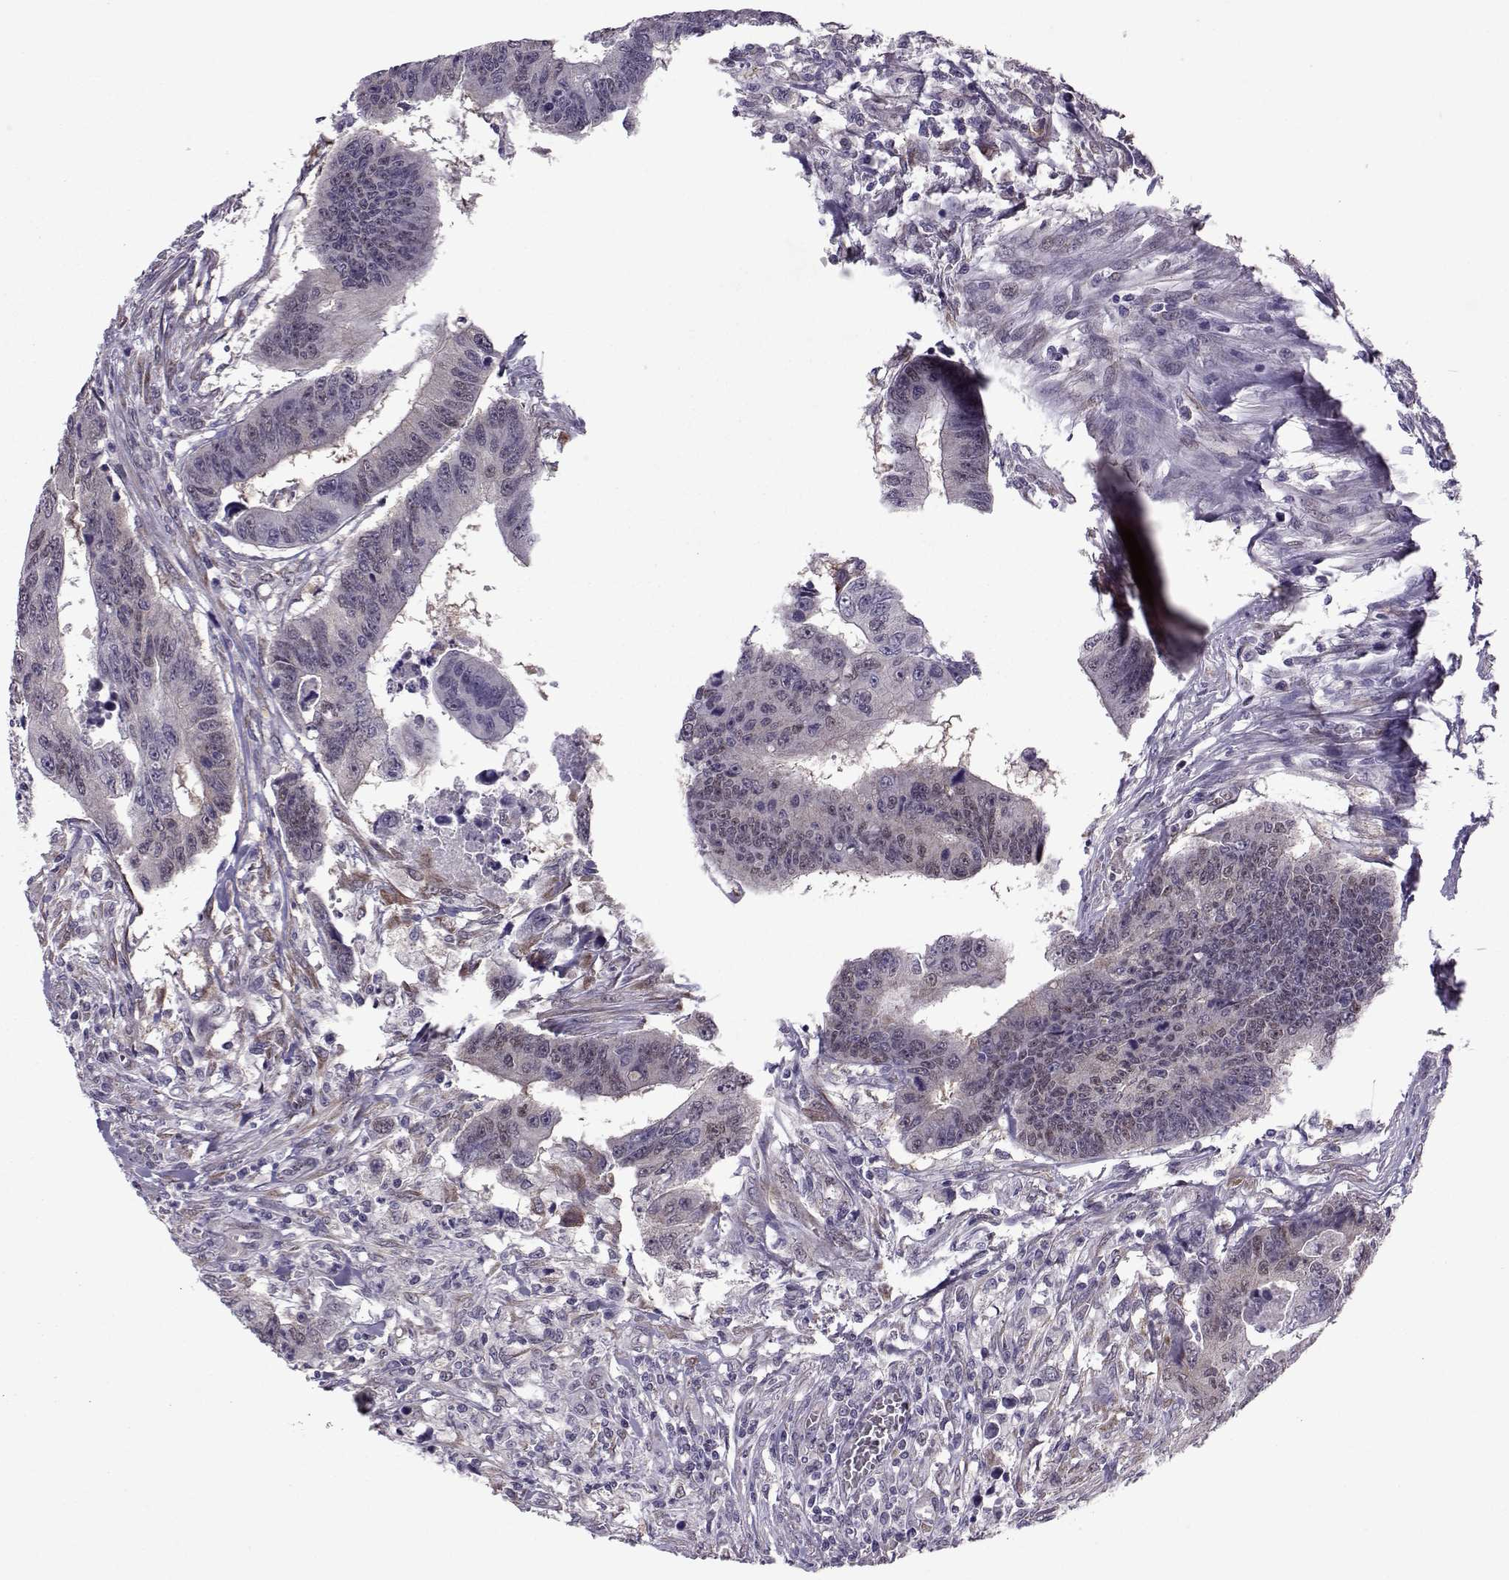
{"staining": {"intensity": "moderate", "quantity": "25%-75%", "location": "nuclear"}, "tissue": "colorectal cancer", "cell_type": "Tumor cells", "image_type": "cancer", "snomed": [{"axis": "morphology", "description": "Adenocarcinoma, NOS"}, {"axis": "topography", "description": "Rectum"}], "caption": "Immunohistochemistry (IHC) staining of adenocarcinoma (colorectal), which reveals medium levels of moderate nuclear positivity in approximately 25%-75% of tumor cells indicating moderate nuclear protein expression. The staining was performed using DAB (brown) for protein detection and nuclei were counterstained in hematoxylin (blue).", "gene": "CDK4", "patient": {"sex": "female", "age": 85}}